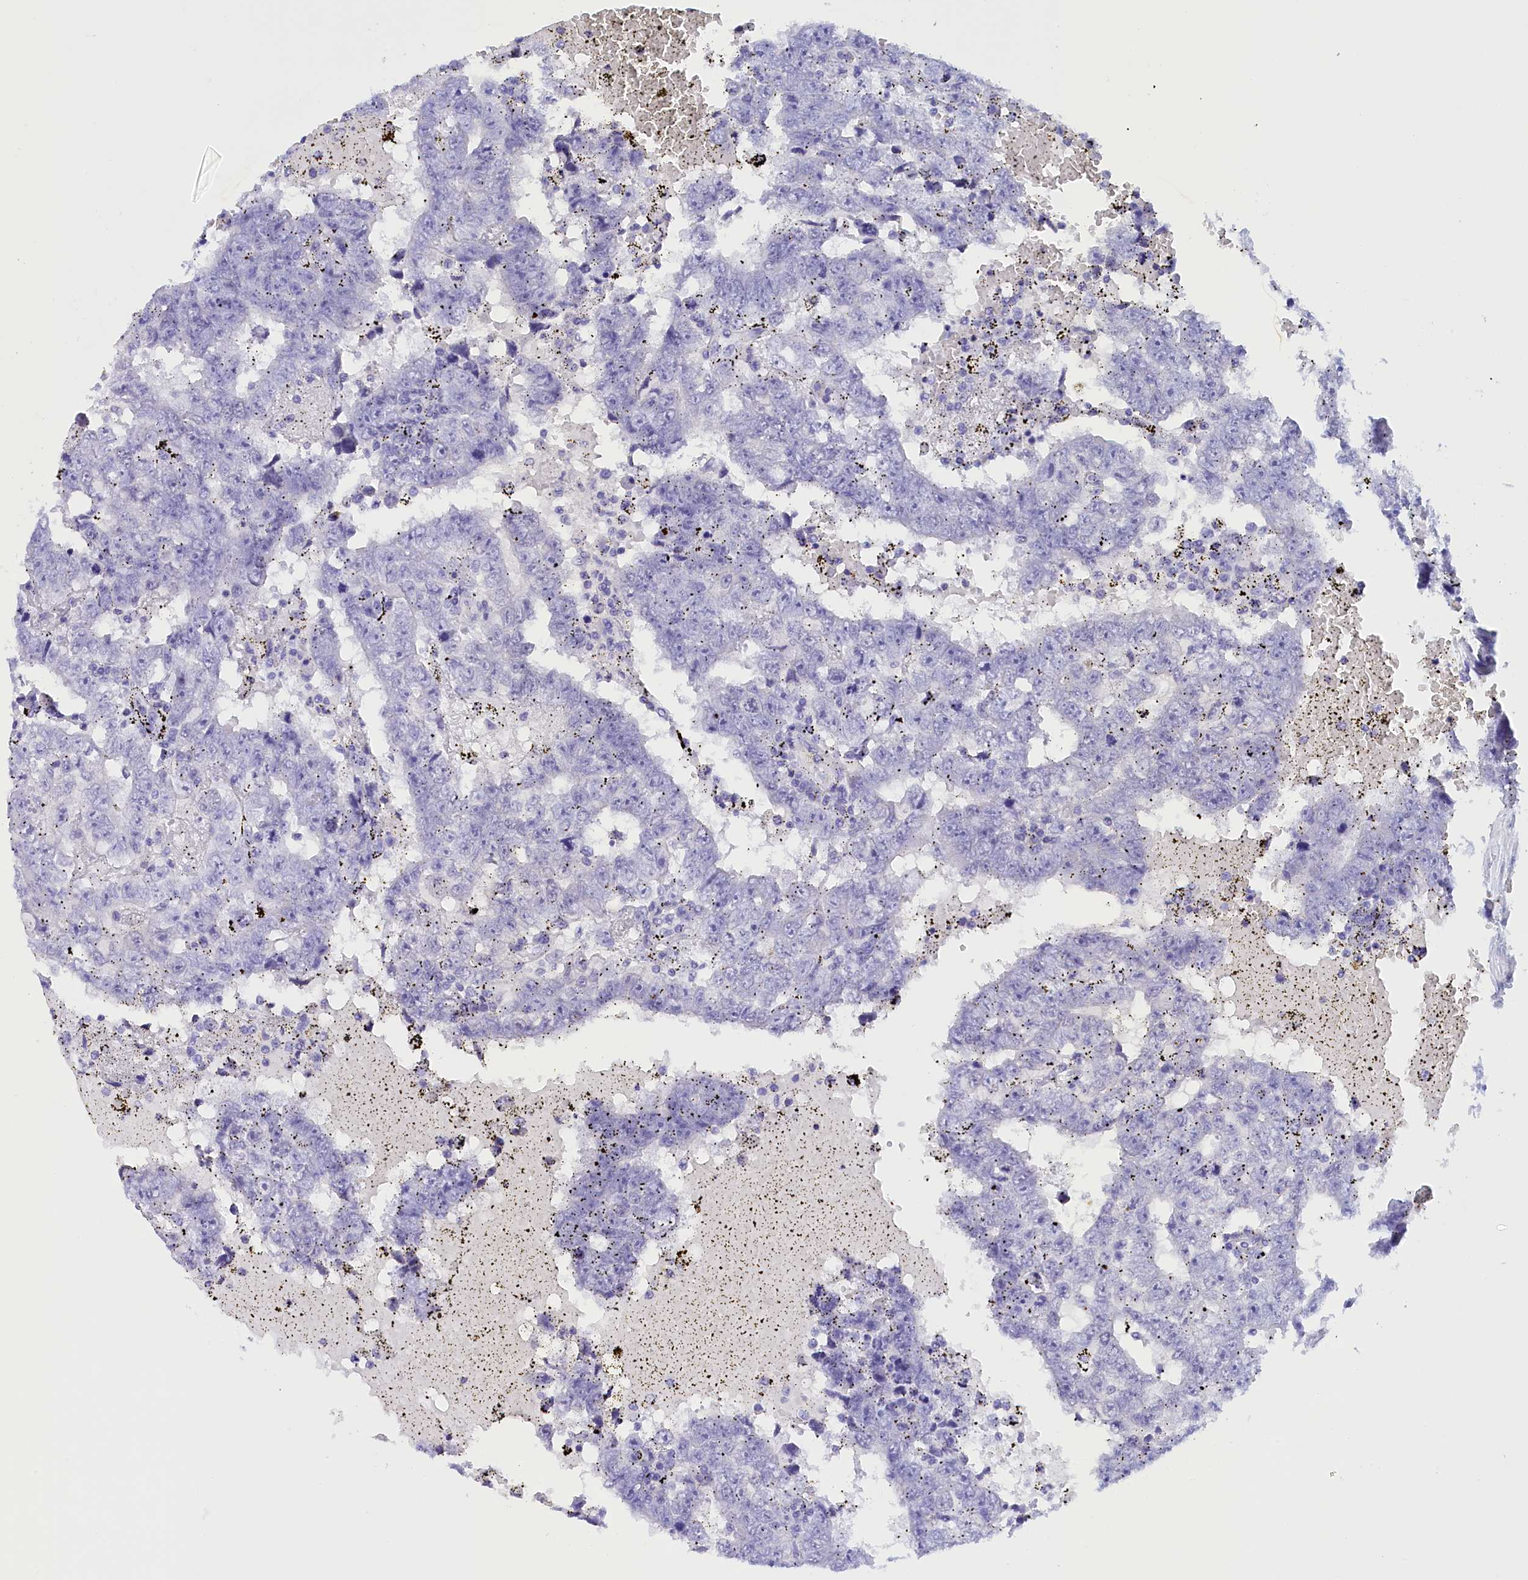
{"staining": {"intensity": "negative", "quantity": "none", "location": "none"}, "tissue": "testis cancer", "cell_type": "Tumor cells", "image_type": "cancer", "snomed": [{"axis": "morphology", "description": "Carcinoma, Embryonal, NOS"}, {"axis": "topography", "description": "Testis"}], "caption": "Testis cancer stained for a protein using IHC shows no positivity tumor cells.", "gene": "BRI3", "patient": {"sex": "male", "age": 25}}